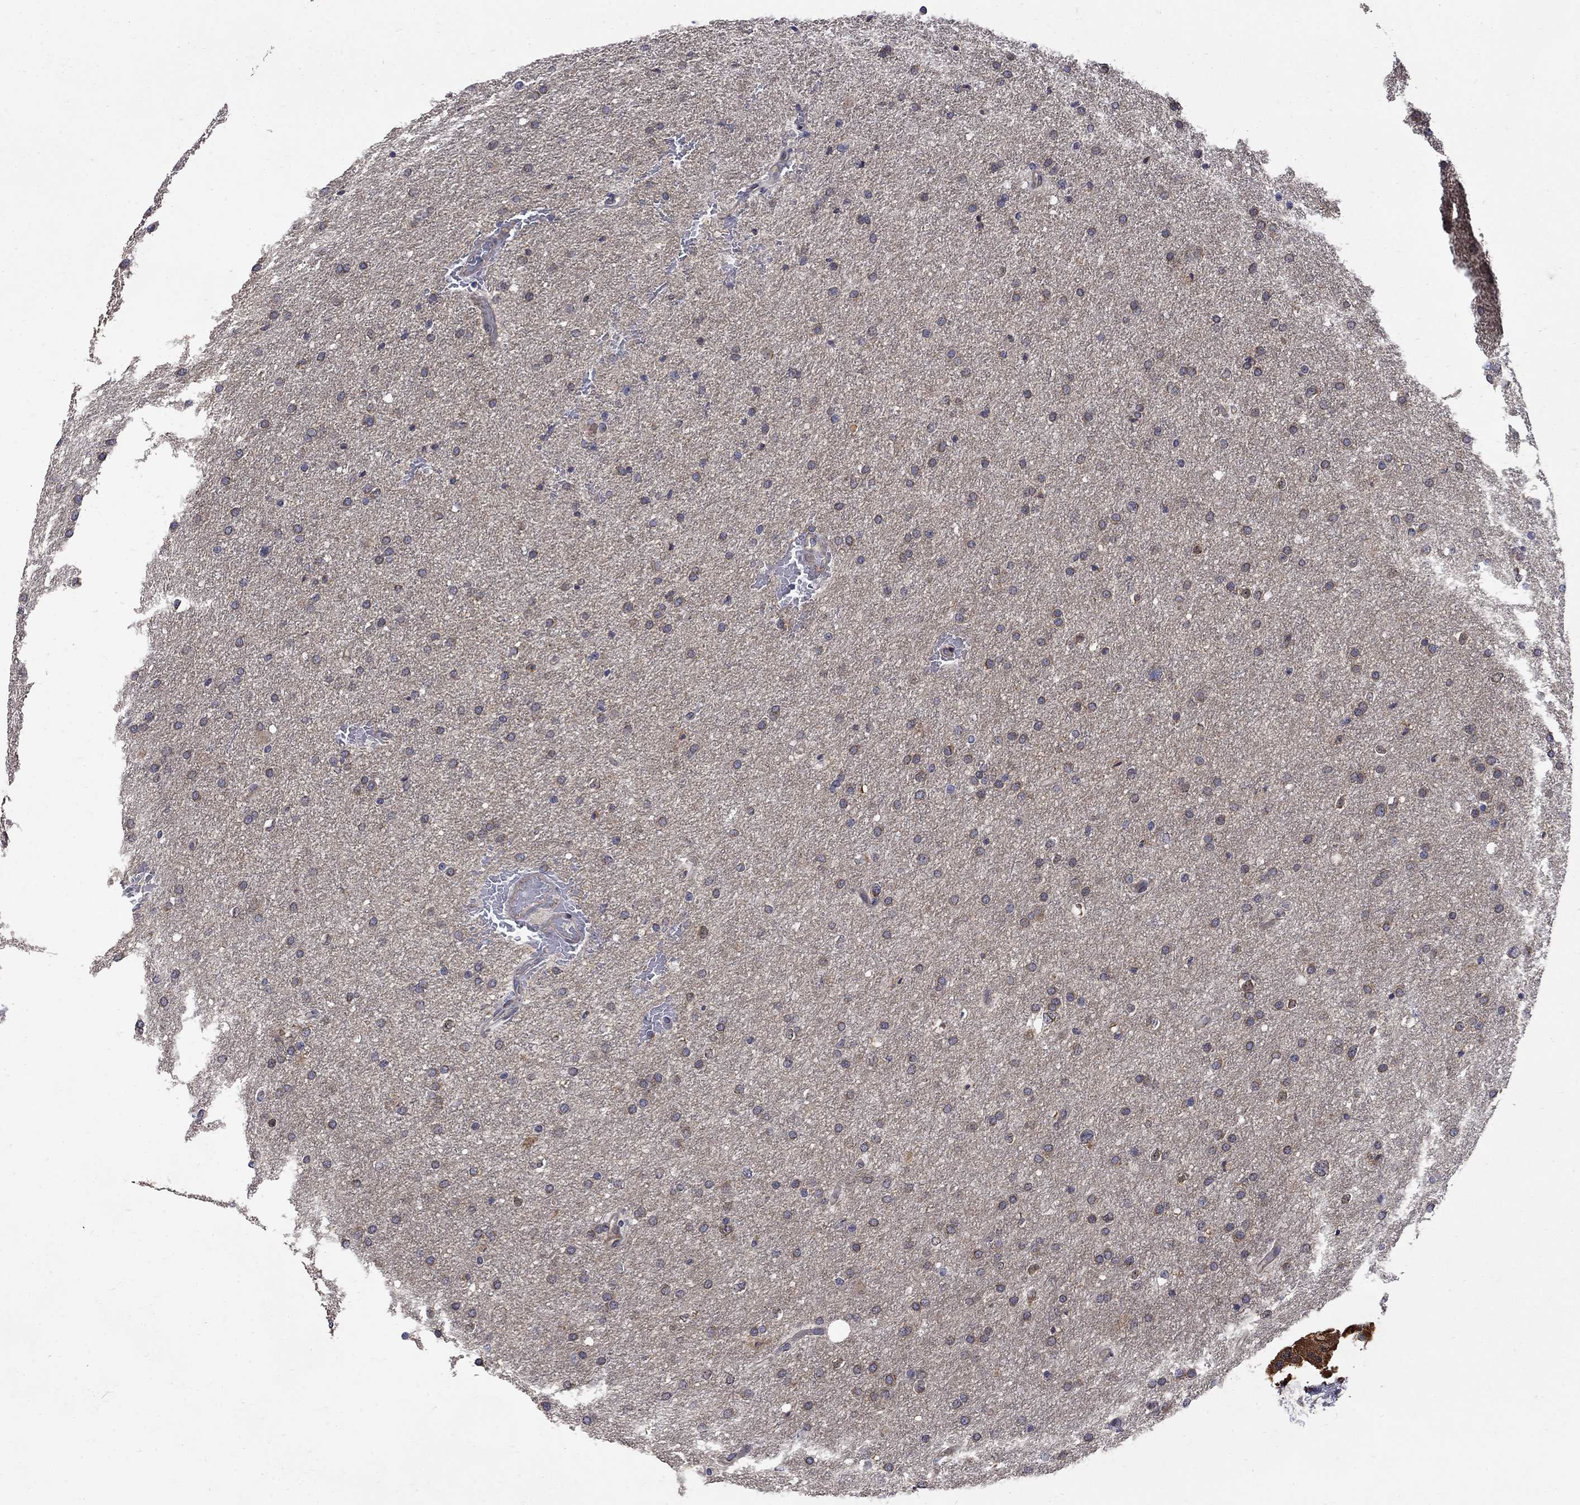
{"staining": {"intensity": "moderate", "quantity": "<25%", "location": "cytoplasmic/membranous"}, "tissue": "glioma", "cell_type": "Tumor cells", "image_type": "cancer", "snomed": [{"axis": "morphology", "description": "Glioma, malignant, Low grade"}, {"axis": "topography", "description": "Brain"}], "caption": "Immunohistochemical staining of human glioma exhibits moderate cytoplasmic/membranous protein staining in approximately <25% of tumor cells.", "gene": "SH2B1", "patient": {"sex": "female", "age": 37}}